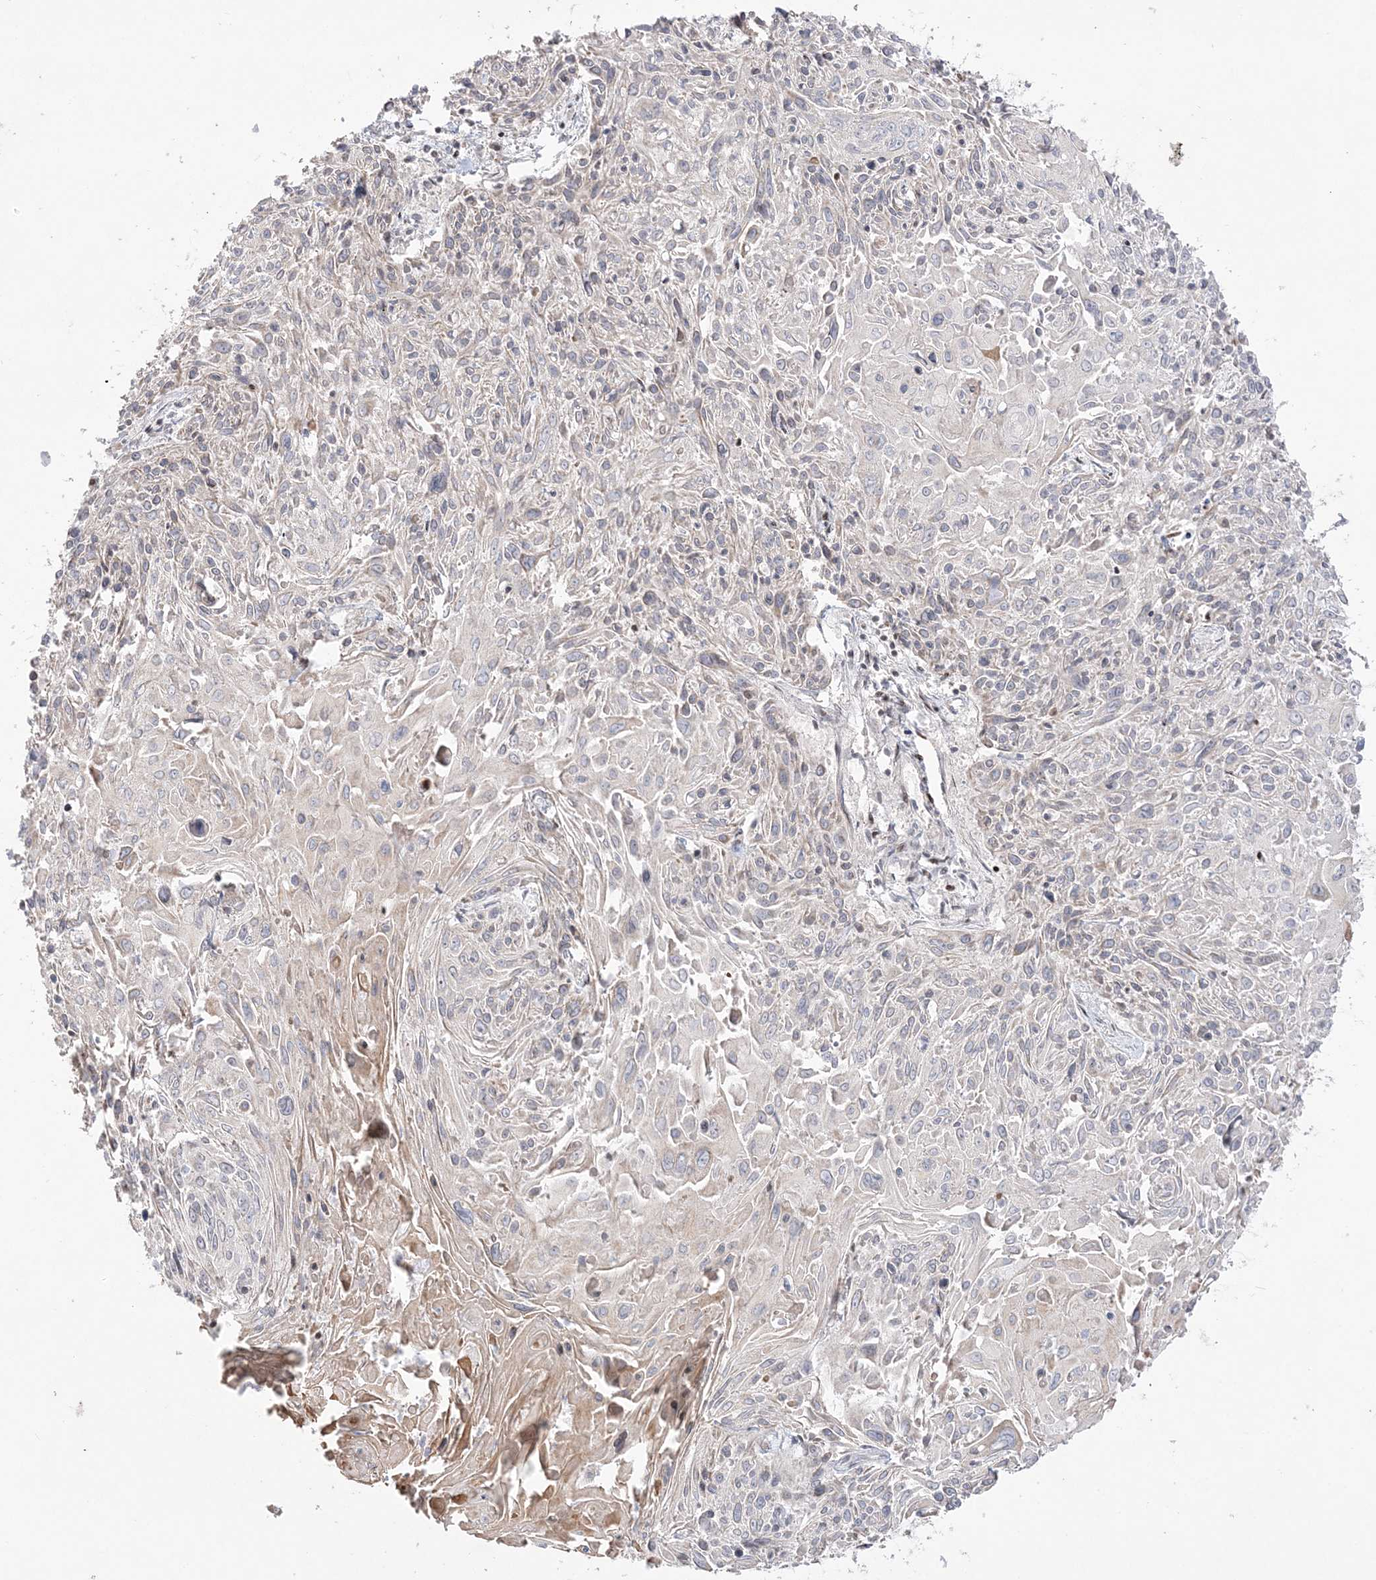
{"staining": {"intensity": "negative", "quantity": "none", "location": "none"}, "tissue": "cervical cancer", "cell_type": "Tumor cells", "image_type": "cancer", "snomed": [{"axis": "morphology", "description": "Squamous cell carcinoma, NOS"}, {"axis": "topography", "description": "Cervix"}], "caption": "Cervical cancer was stained to show a protein in brown. There is no significant expression in tumor cells.", "gene": "SH3BP4", "patient": {"sex": "female", "age": 51}}